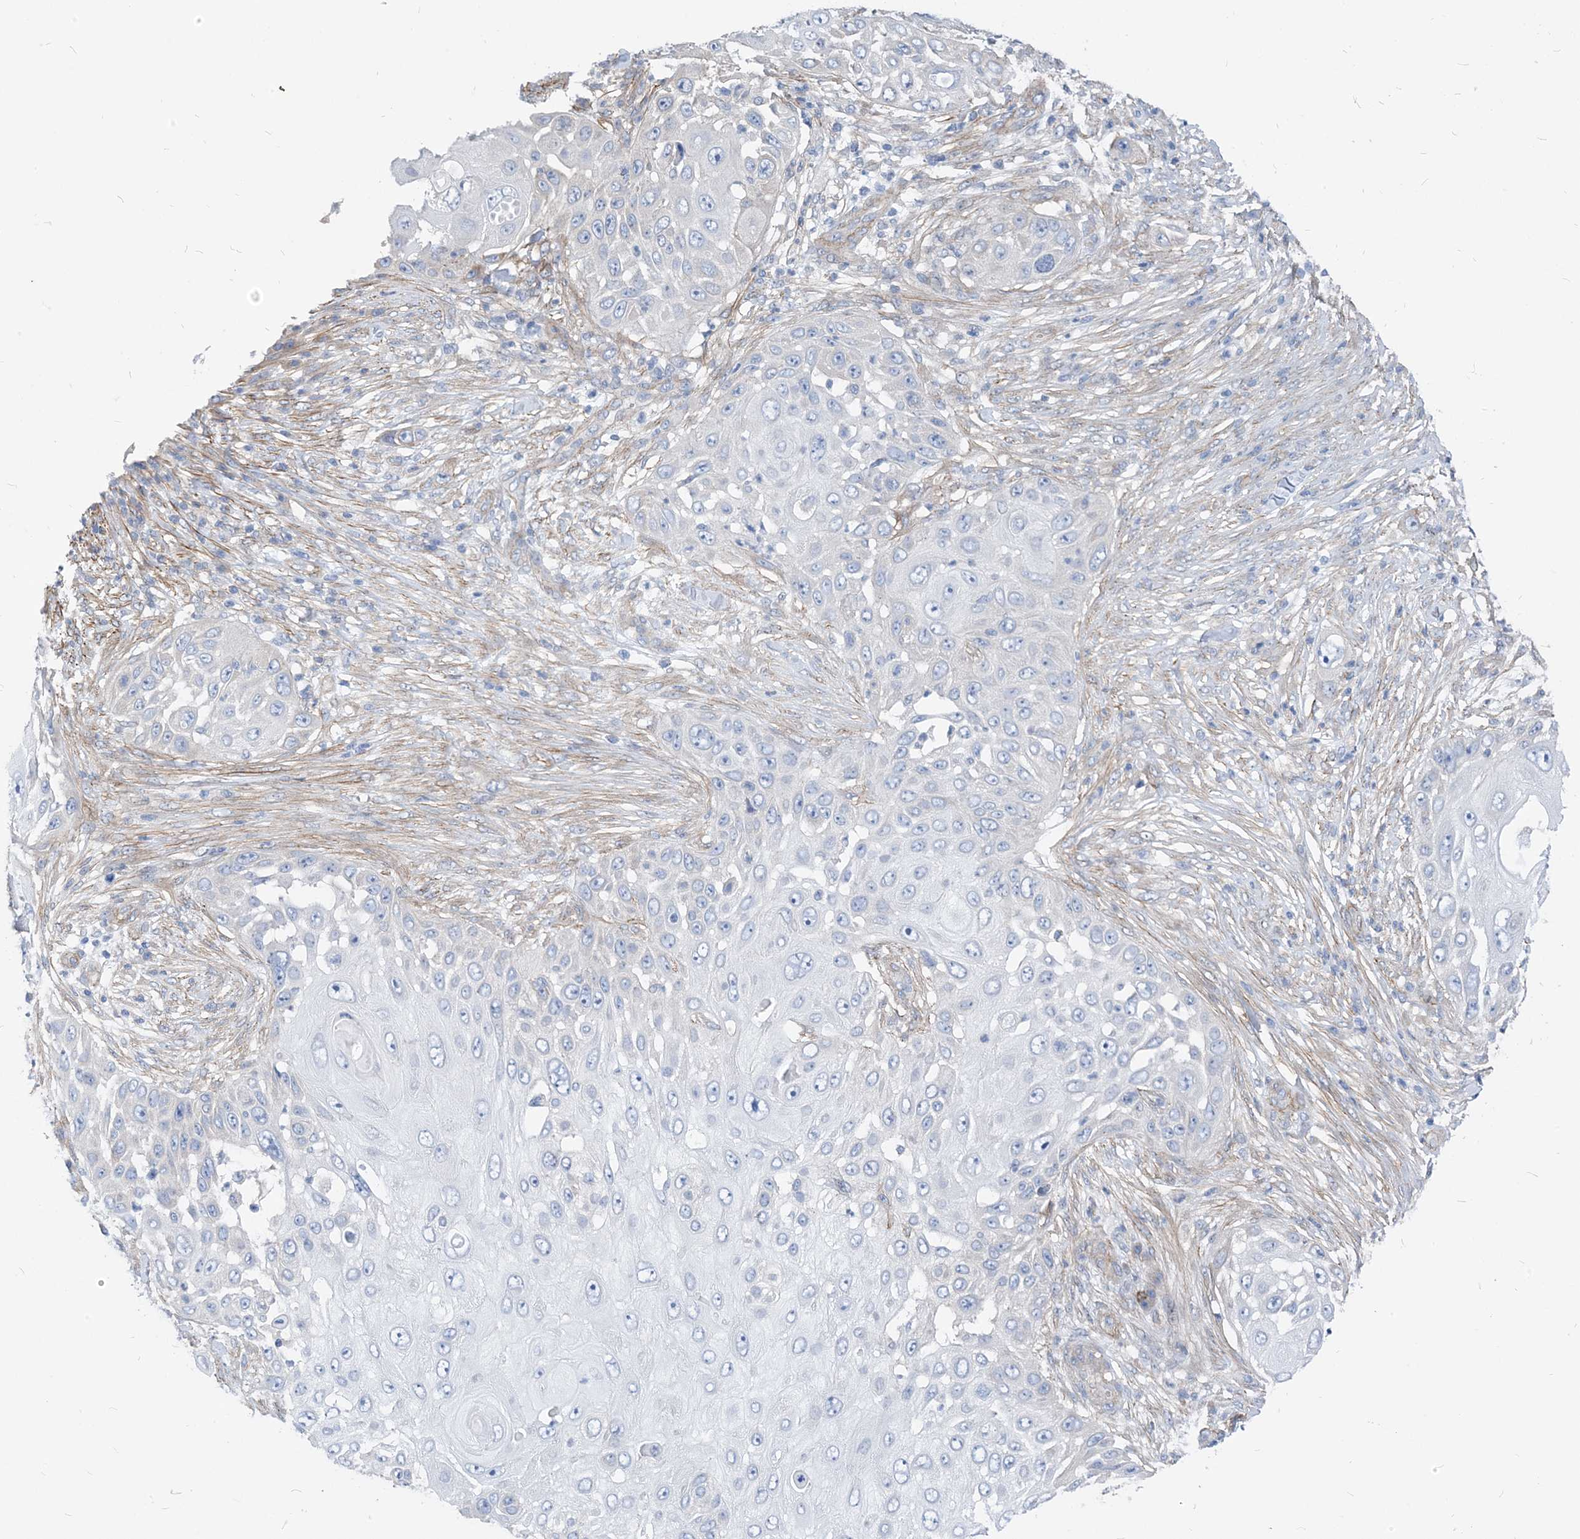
{"staining": {"intensity": "negative", "quantity": "none", "location": "none"}, "tissue": "skin cancer", "cell_type": "Tumor cells", "image_type": "cancer", "snomed": [{"axis": "morphology", "description": "Squamous cell carcinoma, NOS"}, {"axis": "topography", "description": "Skin"}], "caption": "High power microscopy photomicrograph of an immunohistochemistry (IHC) micrograph of skin cancer (squamous cell carcinoma), revealing no significant positivity in tumor cells.", "gene": "PLEKHA3", "patient": {"sex": "female", "age": 44}}